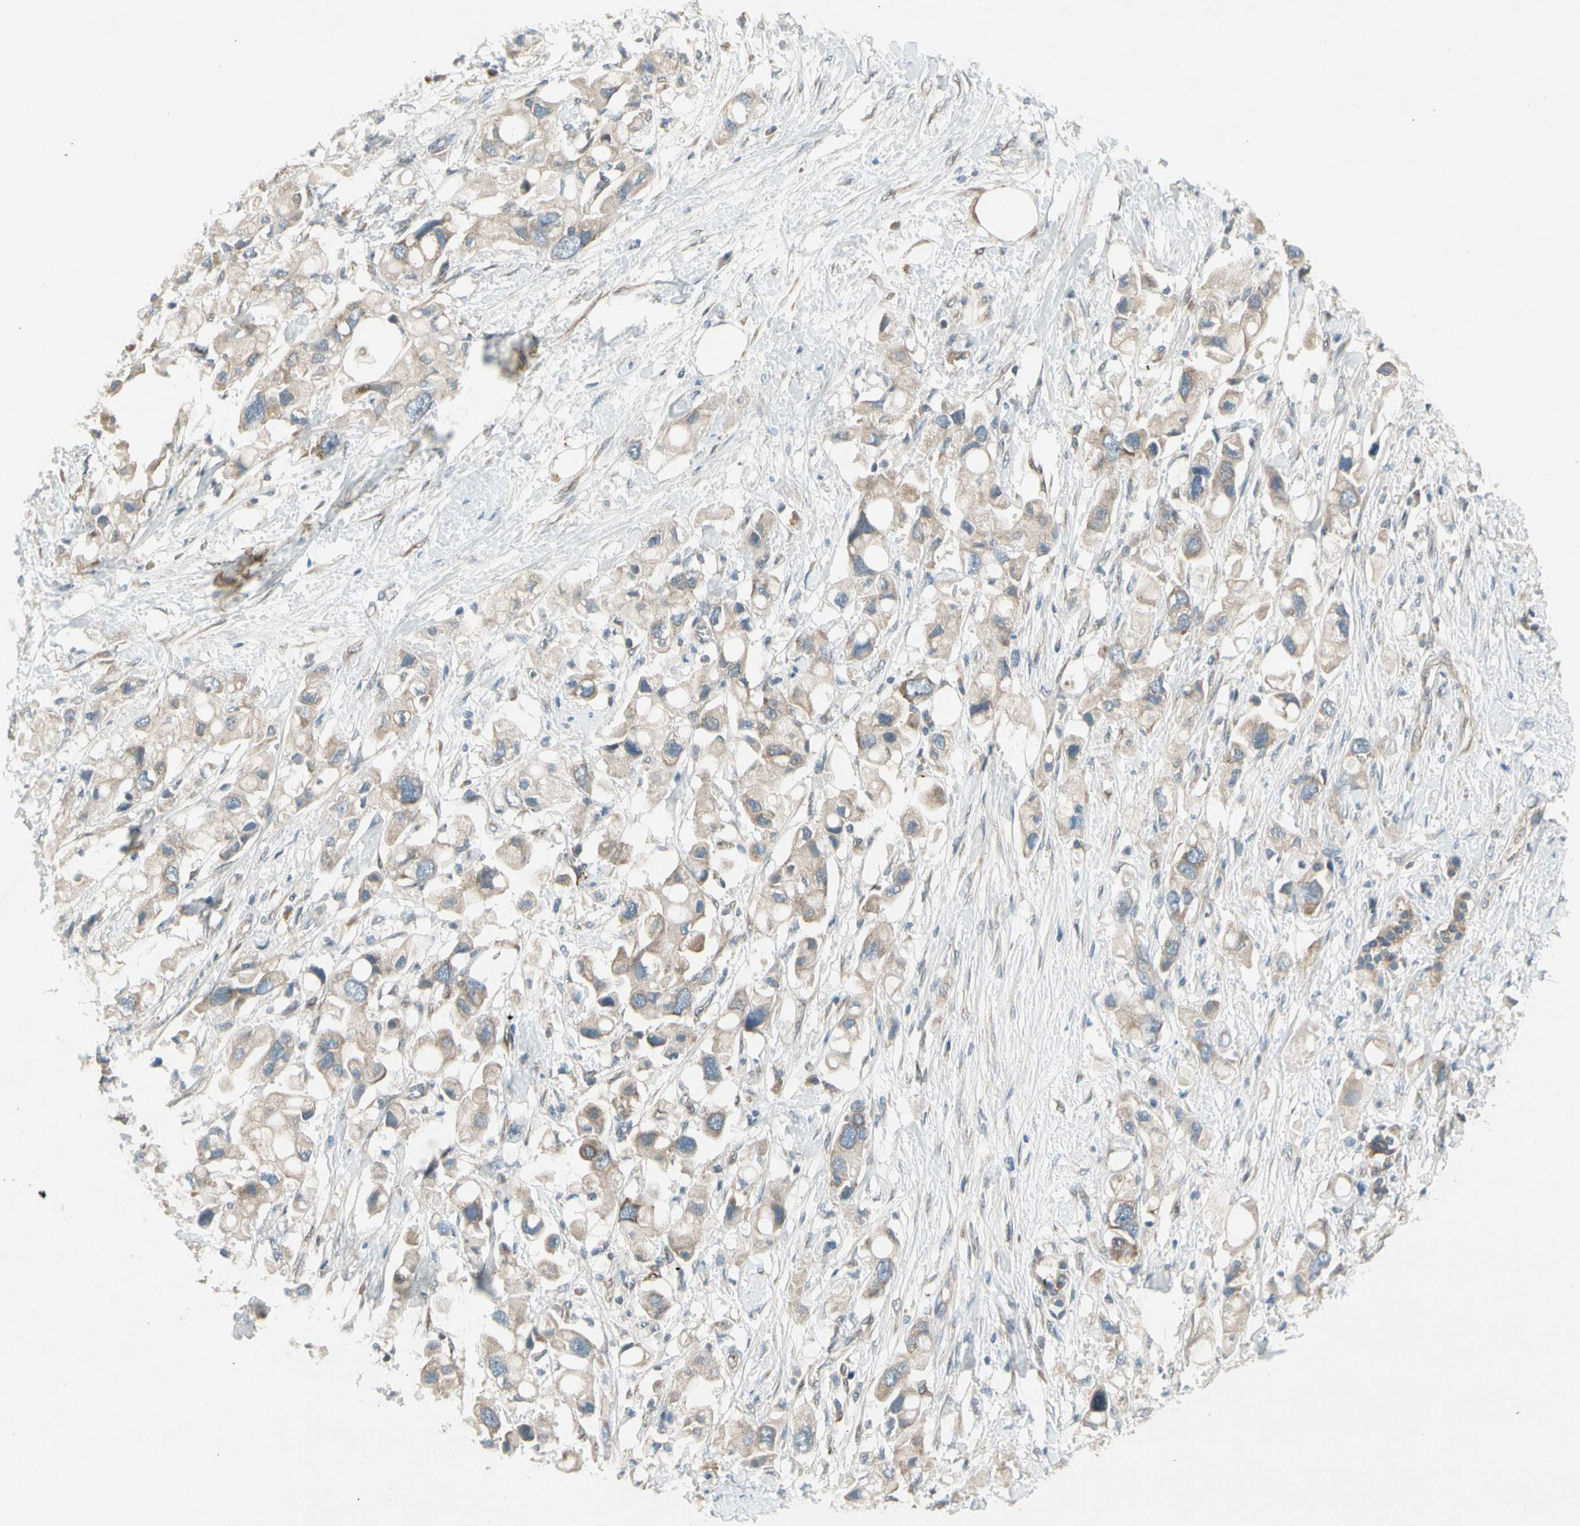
{"staining": {"intensity": "weak", "quantity": ">75%", "location": "cytoplasmic/membranous"}, "tissue": "pancreatic cancer", "cell_type": "Tumor cells", "image_type": "cancer", "snomed": [{"axis": "morphology", "description": "Adenocarcinoma, NOS"}, {"axis": "topography", "description": "Pancreas"}], "caption": "An immunohistochemistry (IHC) micrograph of neoplastic tissue is shown. Protein staining in brown labels weak cytoplasmic/membranous positivity in adenocarcinoma (pancreatic) within tumor cells. (DAB (3,3'-diaminobenzidine) IHC, brown staining for protein, blue staining for nuclei).", "gene": "PANK2", "patient": {"sex": "female", "age": 56}}